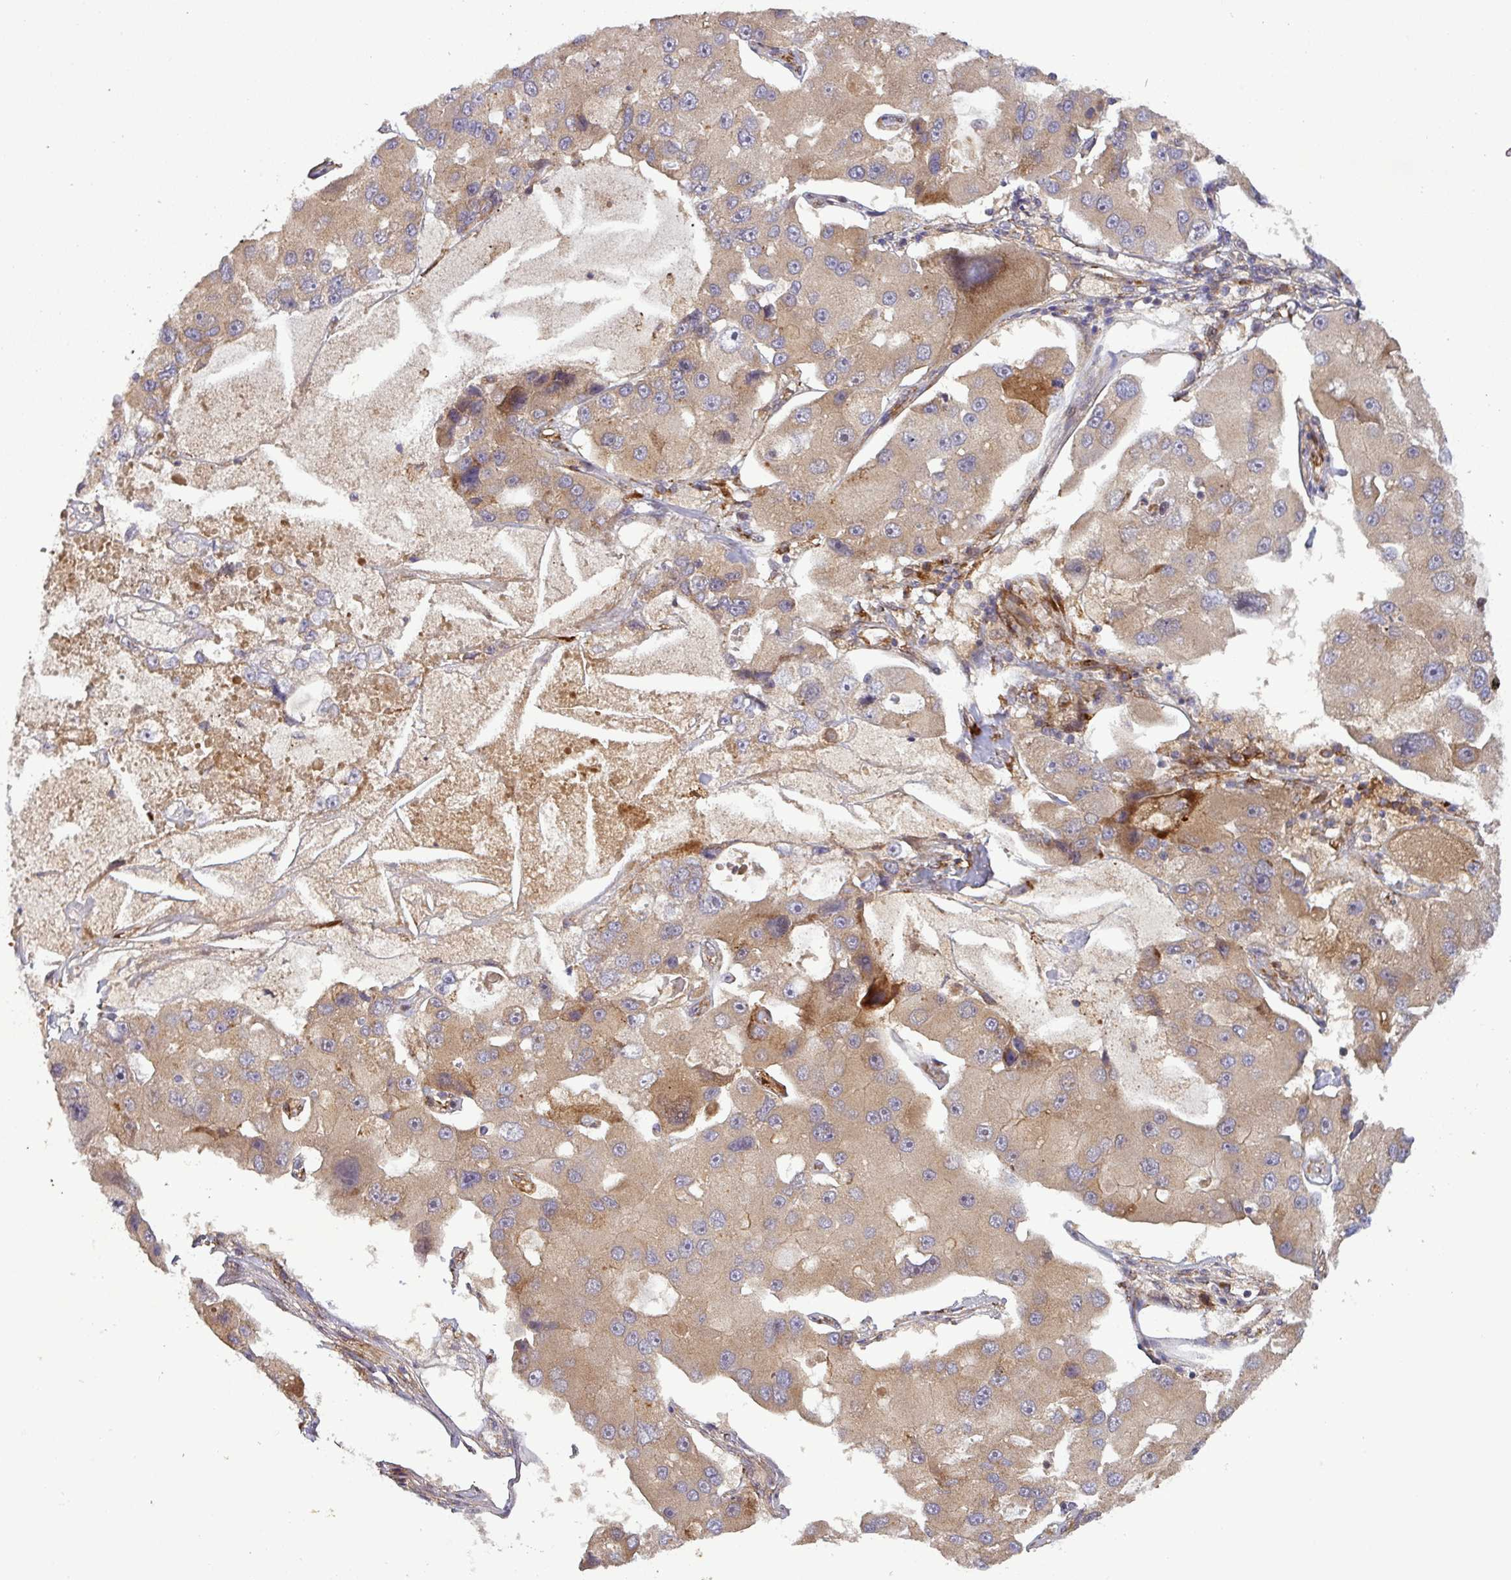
{"staining": {"intensity": "moderate", "quantity": "25%-75%", "location": "cytoplasmic/membranous"}, "tissue": "lung cancer", "cell_type": "Tumor cells", "image_type": "cancer", "snomed": [{"axis": "morphology", "description": "Adenocarcinoma, NOS"}, {"axis": "topography", "description": "Lung"}], "caption": "Immunohistochemical staining of lung adenocarcinoma reveals medium levels of moderate cytoplasmic/membranous positivity in approximately 25%-75% of tumor cells. (Brightfield microscopy of DAB IHC at high magnification).", "gene": "ART1", "patient": {"sex": "female", "age": 54}}